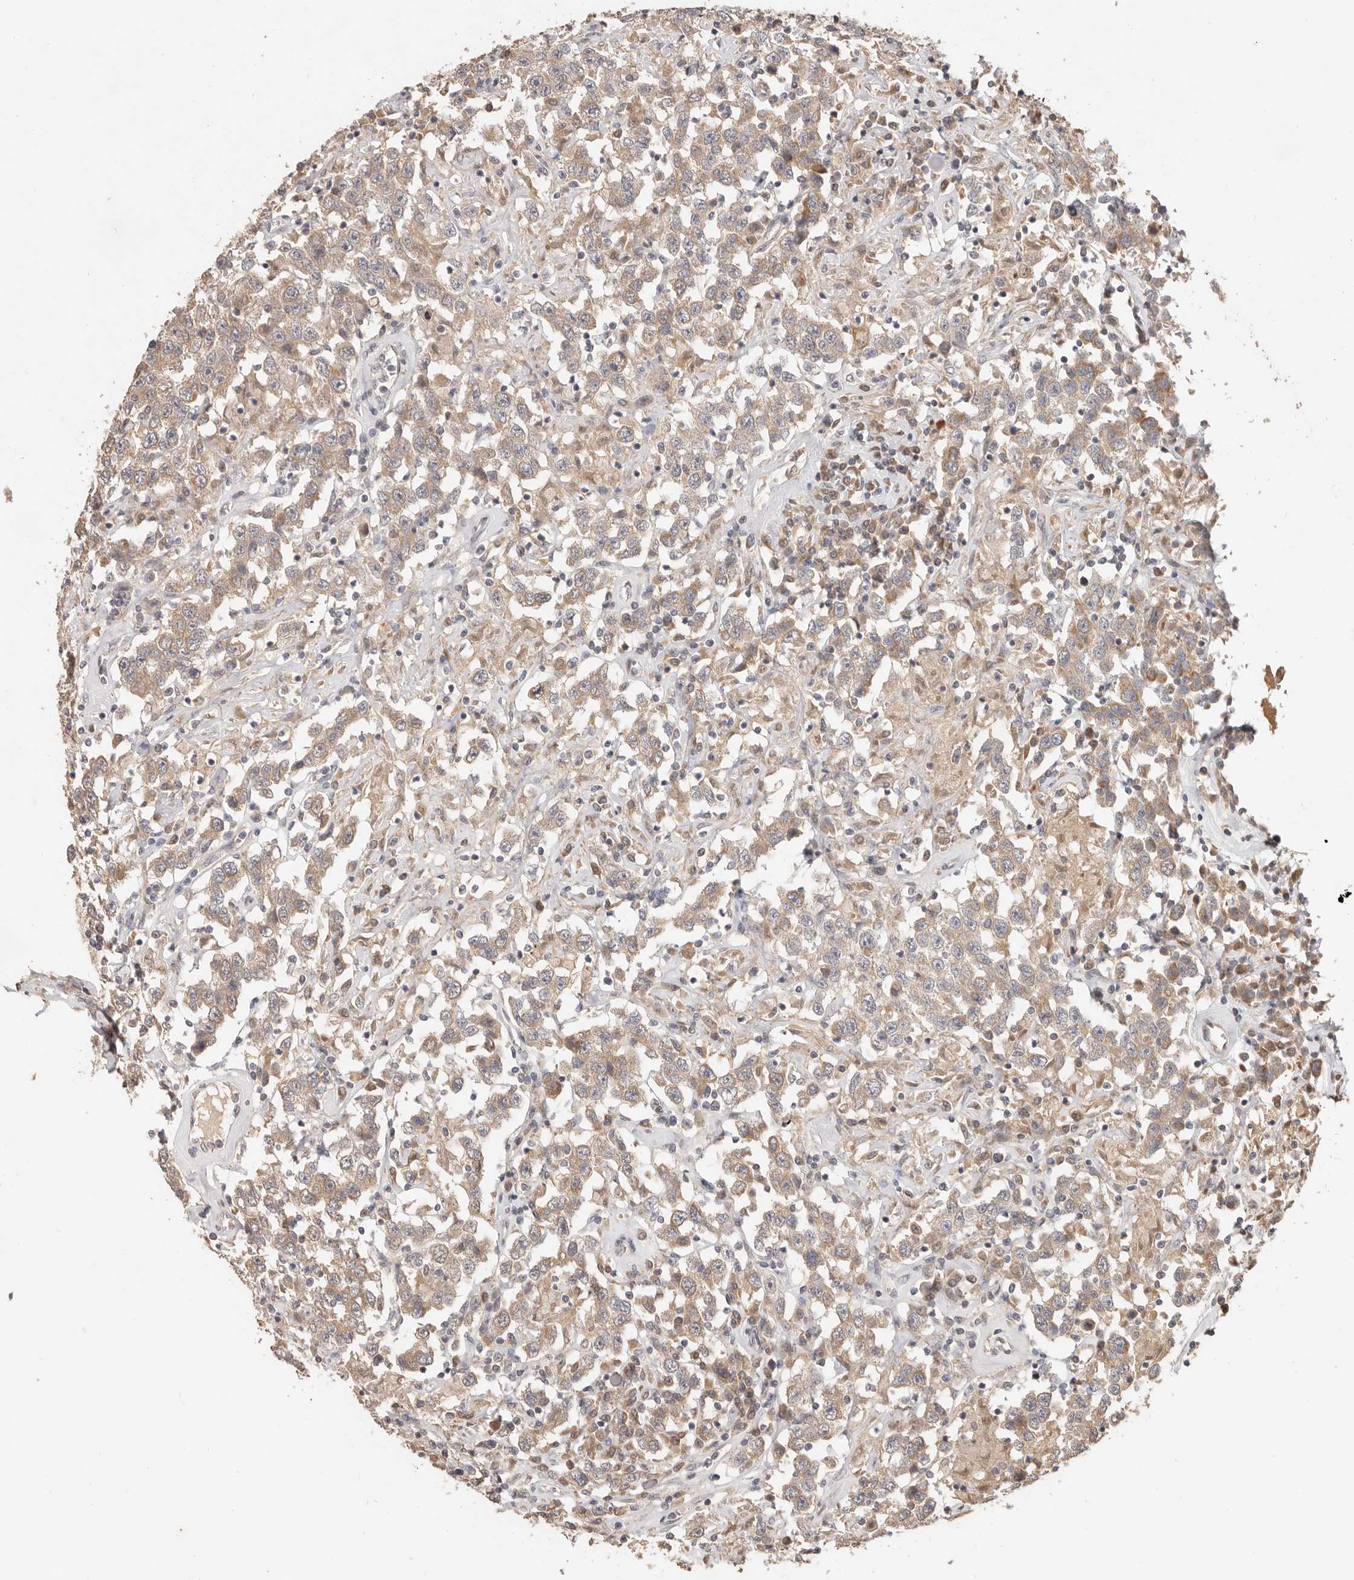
{"staining": {"intensity": "weak", "quantity": ">75%", "location": "cytoplasmic/membranous"}, "tissue": "testis cancer", "cell_type": "Tumor cells", "image_type": "cancer", "snomed": [{"axis": "morphology", "description": "Seminoma, NOS"}, {"axis": "topography", "description": "Testis"}], "caption": "Immunohistochemical staining of human testis seminoma displays weak cytoplasmic/membranous protein positivity in approximately >75% of tumor cells.", "gene": "MTFR2", "patient": {"sex": "male", "age": 41}}